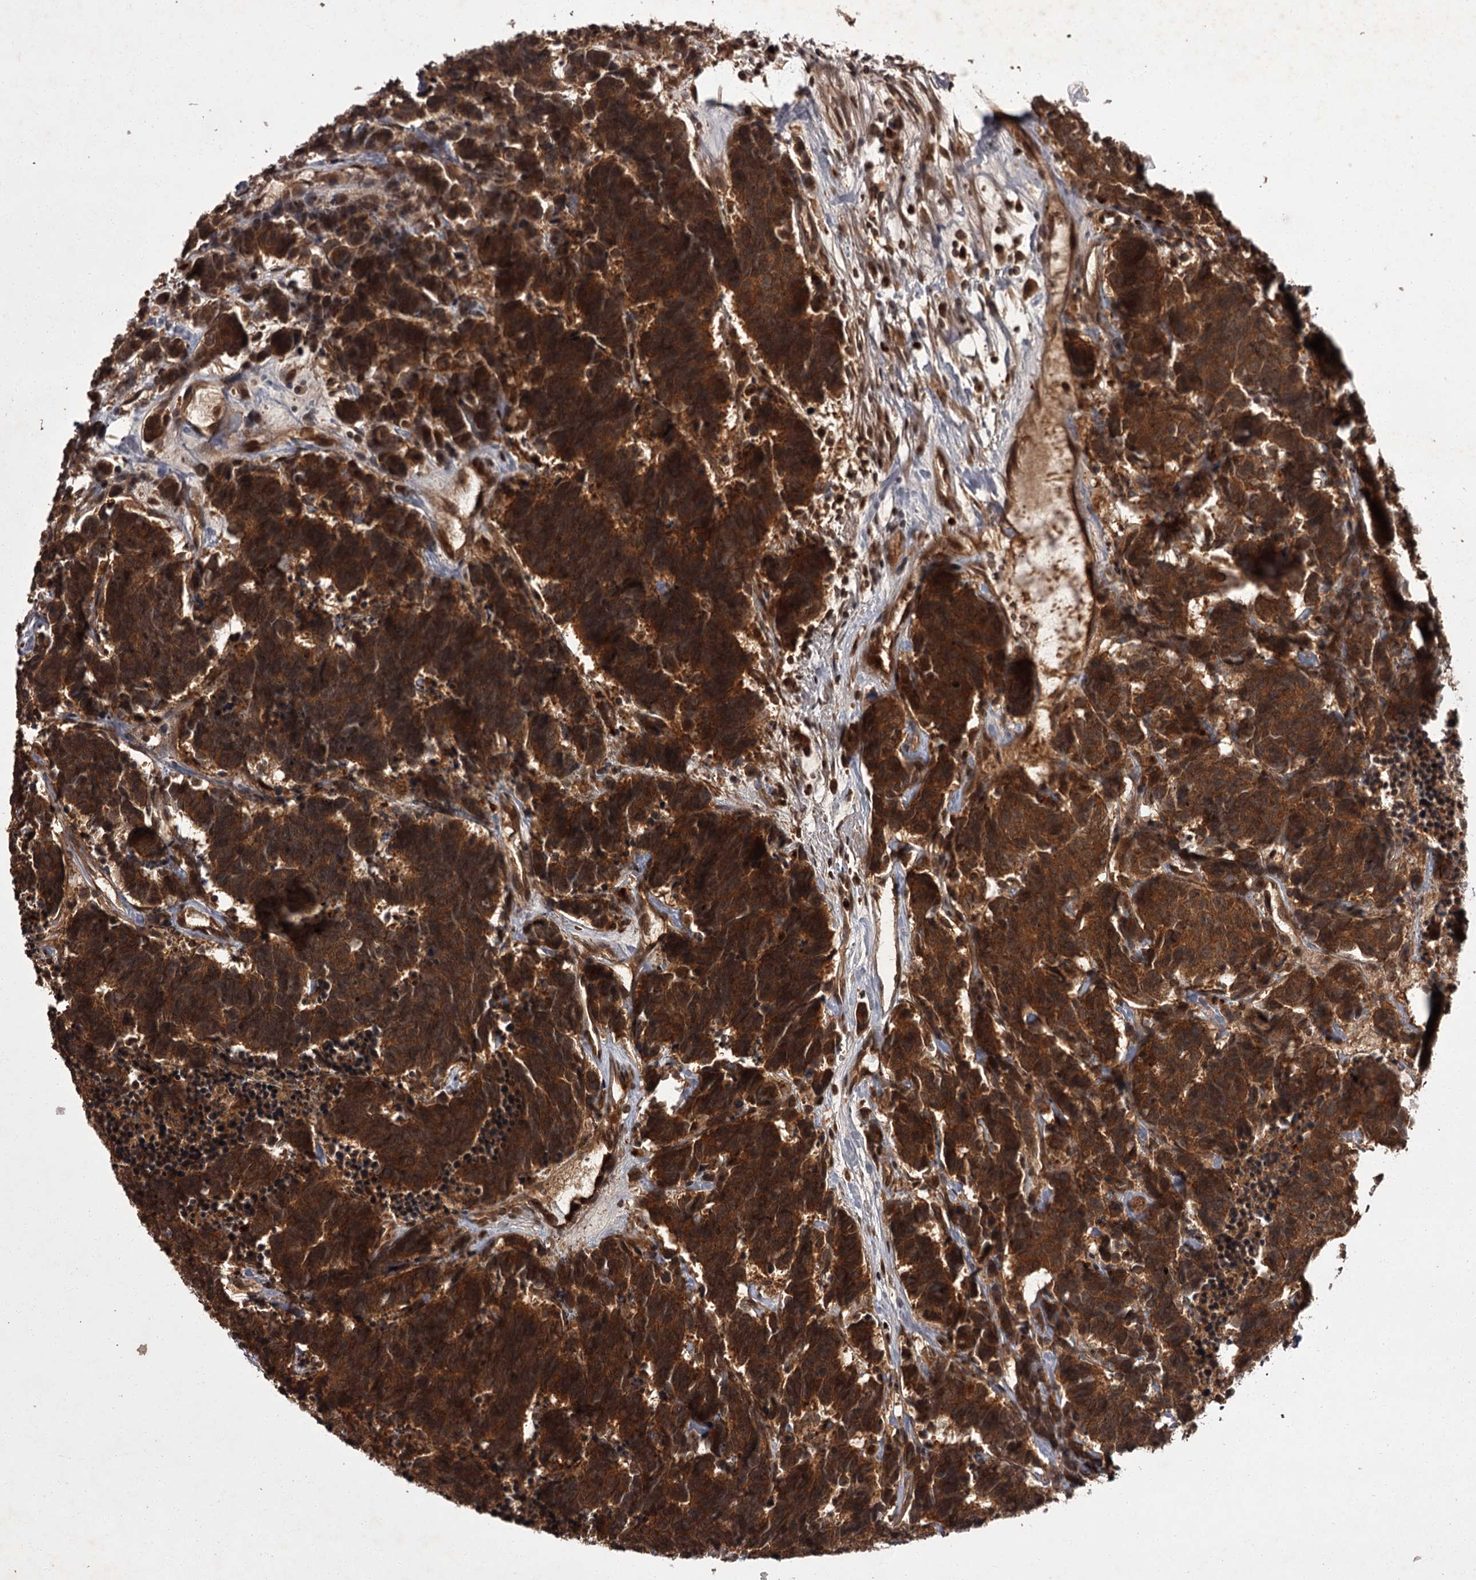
{"staining": {"intensity": "strong", "quantity": ">75%", "location": "cytoplasmic/membranous"}, "tissue": "carcinoid", "cell_type": "Tumor cells", "image_type": "cancer", "snomed": [{"axis": "morphology", "description": "Carcinoma, NOS"}, {"axis": "morphology", "description": "Carcinoid, malignant, NOS"}, {"axis": "topography", "description": "Urinary bladder"}], "caption": "Immunohistochemical staining of human carcinoid shows high levels of strong cytoplasmic/membranous protein expression in about >75% of tumor cells. Nuclei are stained in blue.", "gene": "TBC1D23", "patient": {"sex": "male", "age": 57}}